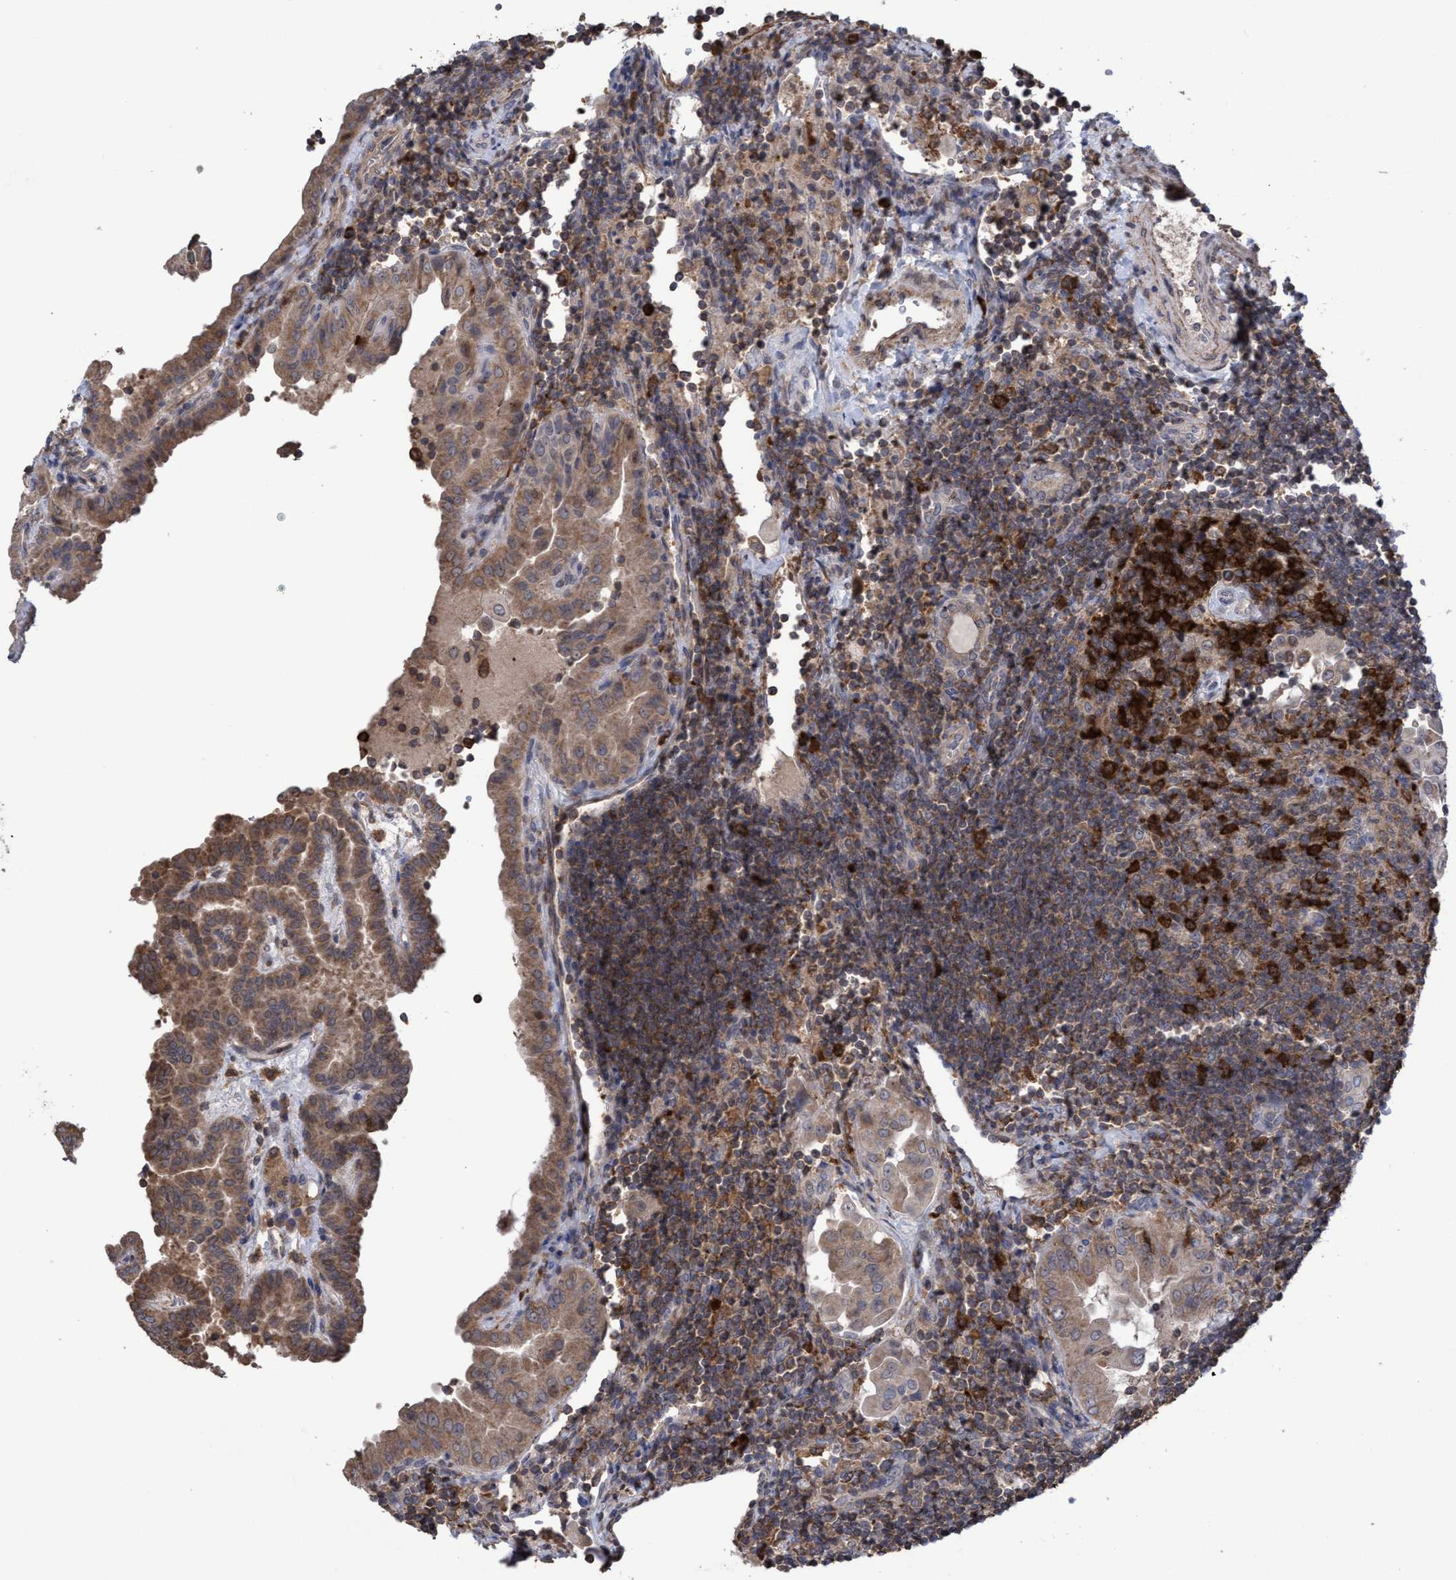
{"staining": {"intensity": "moderate", "quantity": ">75%", "location": "cytoplasmic/membranous"}, "tissue": "thyroid cancer", "cell_type": "Tumor cells", "image_type": "cancer", "snomed": [{"axis": "morphology", "description": "Papillary adenocarcinoma, NOS"}, {"axis": "topography", "description": "Thyroid gland"}], "caption": "There is medium levels of moderate cytoplasmic/membranous positivity in tumor cells of thyroid cancer (papillary adenocarcinoma), as demonstrated by immunohistochemical staining (brown color).", "gene": "SLBP", "patient": {"sex": "male", "age": 33}}